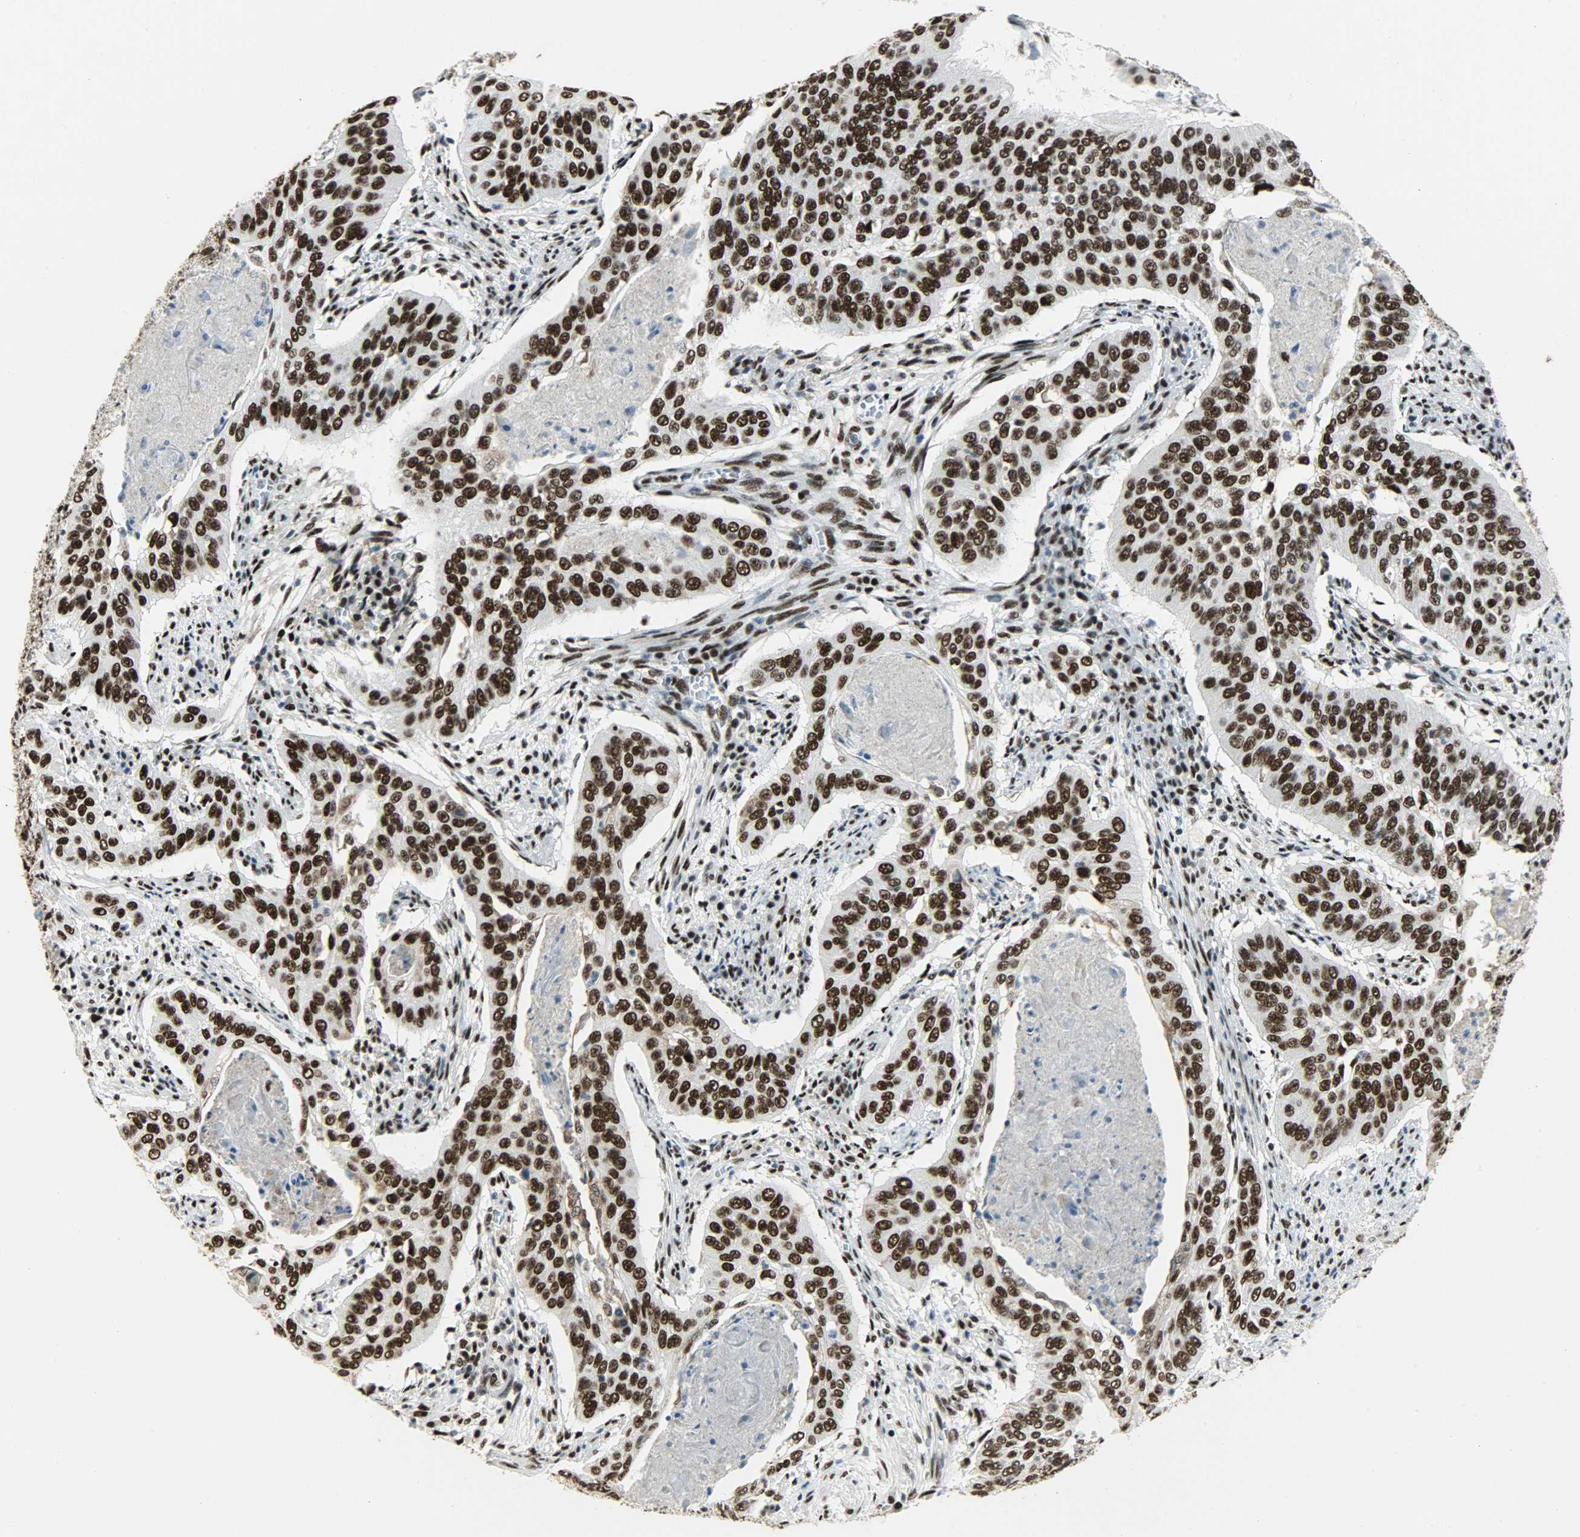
{"staining": {"intensity": "strong", "quantity": ">75%", "location": "nuclear"}, "tissue": "cervical cancer", "cell_type": "Tumor cells", "image_type": "cancer", "snomed": [{"axis": "morphology", "description": "Squamous cell carcinoma, NOS"}, {"axis": "topography", "description": "Cervix"}], "caption": "Immunohistochemistry (DAB (3,3'-diaminobenzidine)) staining of cervical cancer (squamous cell carcinoma) displays strong nuclear protein positivity in about >75% of tumor cells.", "gene": "SSB", "patient": {"sex": "female", "age": 39}}